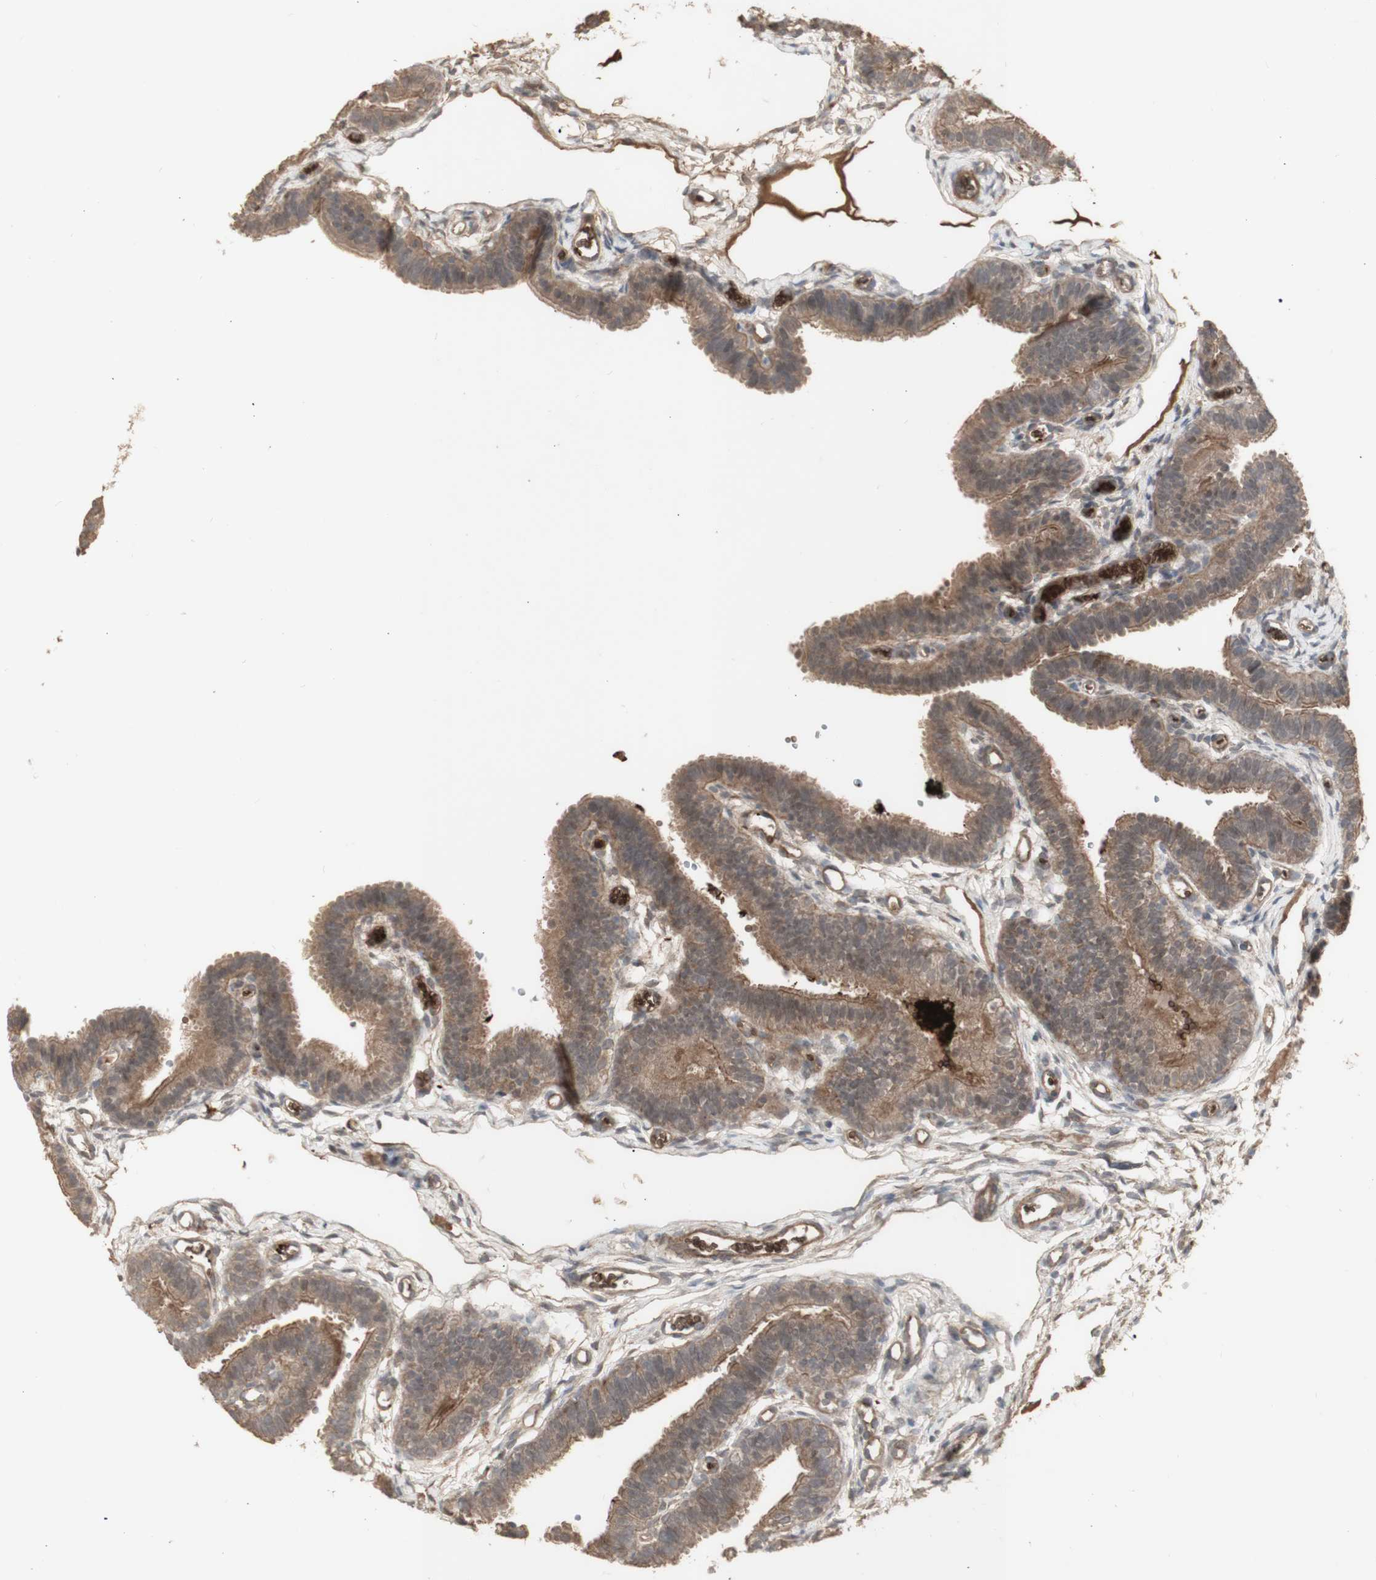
{"staining": {"intensity": "moderate", "quantity": ">75%", "location": "cytoplasmic/membranous"}, "tissue": "fallopian tube", "cell_type": "Glandular cells", "image_type": "normal", "snomed": [{"axis": "morphology", "description": "Normal tissue, NOS"}, {"axis": "topography", "description": "Fallopian tube"}, {"axis": "topography", "description": "Placenta"}], "caption": "An image of human fallopian tube stained for a protein reveals moderate cytoplasmic/membranous brown staining in glandular cells.", "gene": "ALOX12", "patient": {"sex": "female", "age": 34}}